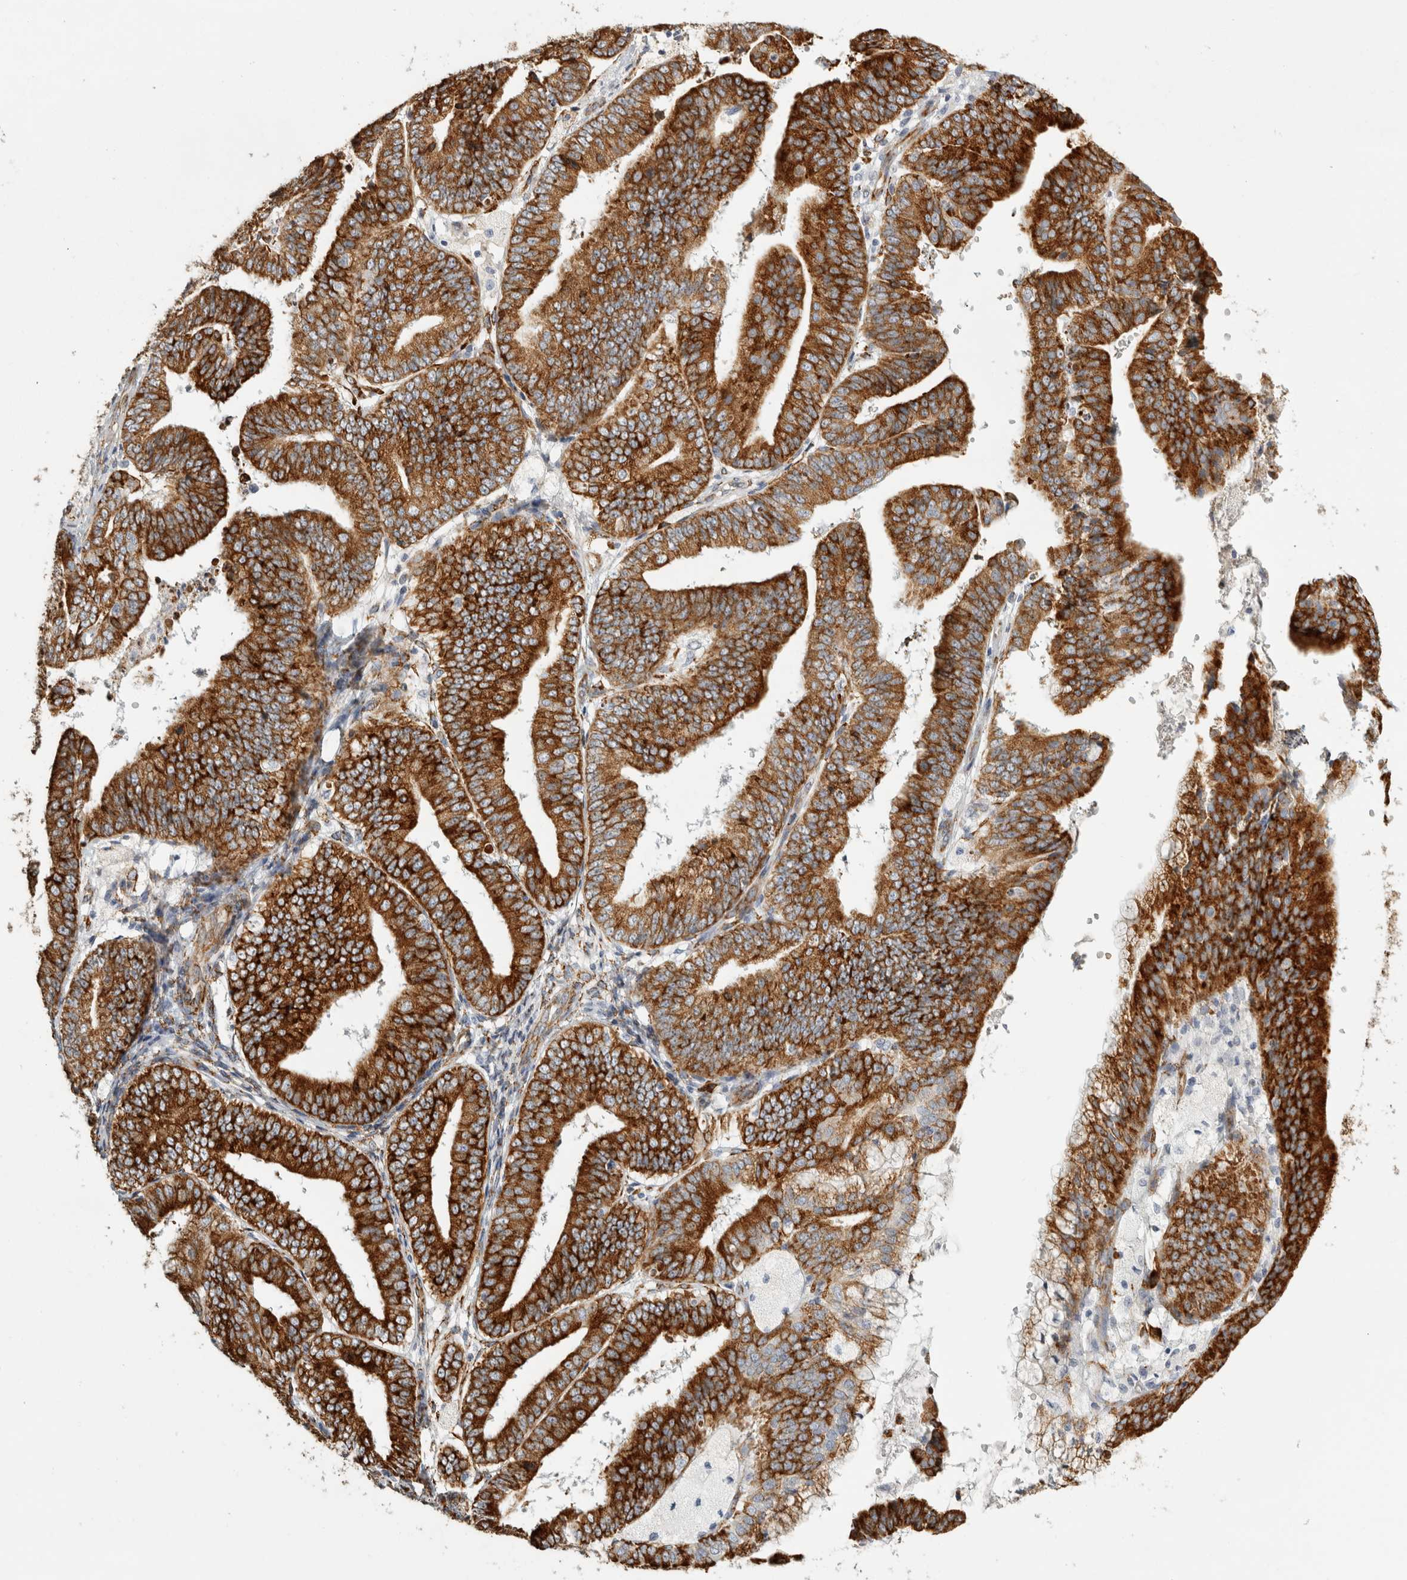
{"staining": {"intensity": "strong", "quantity": ">75%", "location": "cytoplasmic/membranous"}, "tissue": "endometrial cancer", "cell_type": "Tumor cells", "image_type": "cancer", "snomed": [{"axis": "morphology", "description": "Adenocarcinoma, NOS"}, {"axis": "topography", "description": "Endometrium"}], "caption": "This is an image of immunohistochemistry staining of endometrial cancer, which shows strong positivity in the cytoplasmic/membranous of tumor cells.", "gene": "OSTN", "patient": {"sex": "female", "age": 63}}